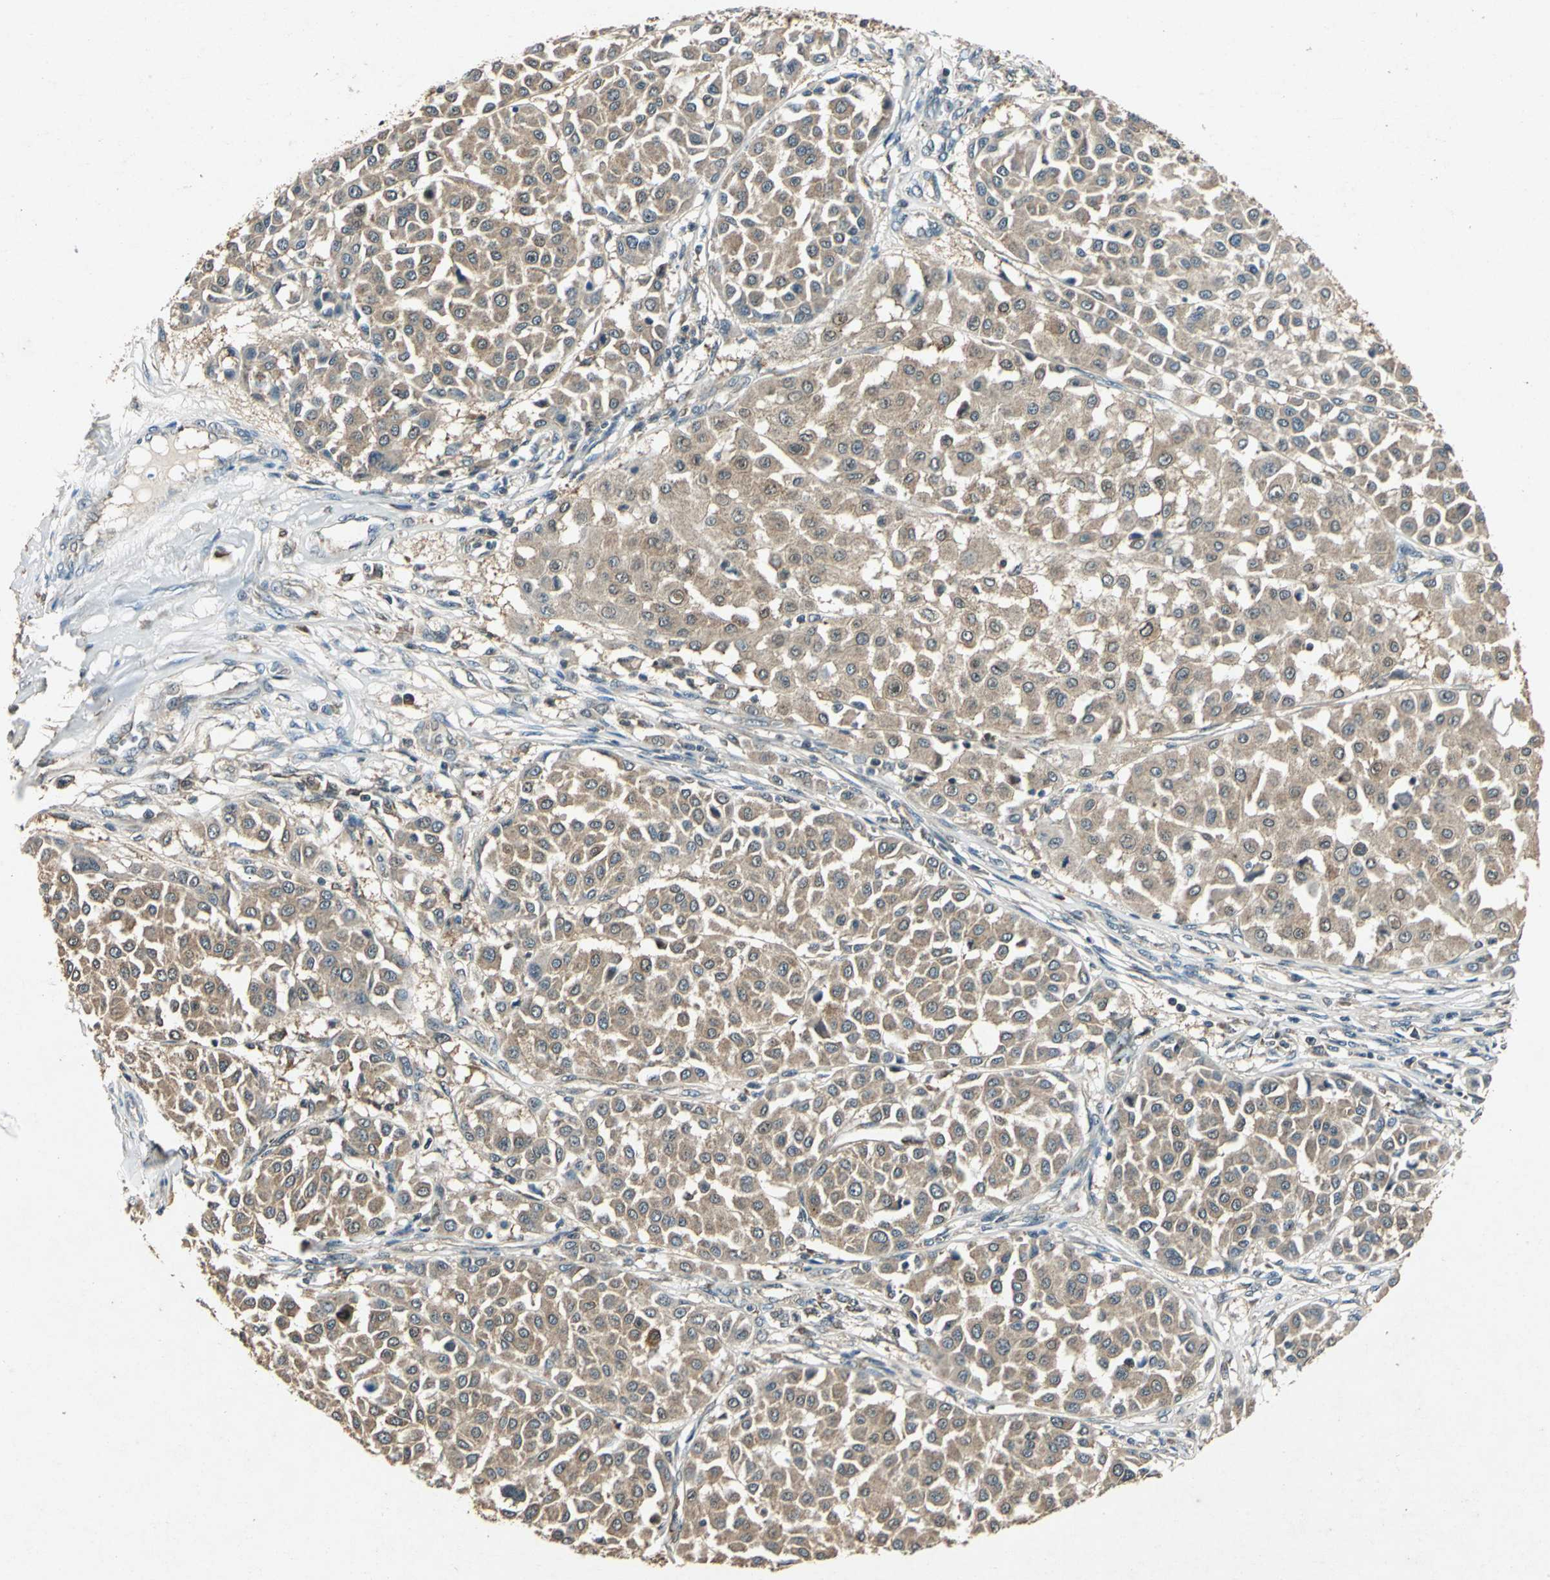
{"staining": {"intensity": "weak", "quantity": ">75%", "location": "cytoplasmic/membranous"}, "tissue": "melanoma", "cell_type": "Tumor cells", "image_type": "cancer", "snomed": [{"axis": "morphology", "description": "Malignant melanoma, Metastatic site"}, {"axis": "topography", "description": "Soft tissue"}], "caption": "There is low levels of weak cytoplasmic/membranous expression in tumor cells of melanoma, as demonstrated by immunohistochemical staining (brown color).", "gene": "AHSA1", "patient": {"sex": "male", "age": 41}}